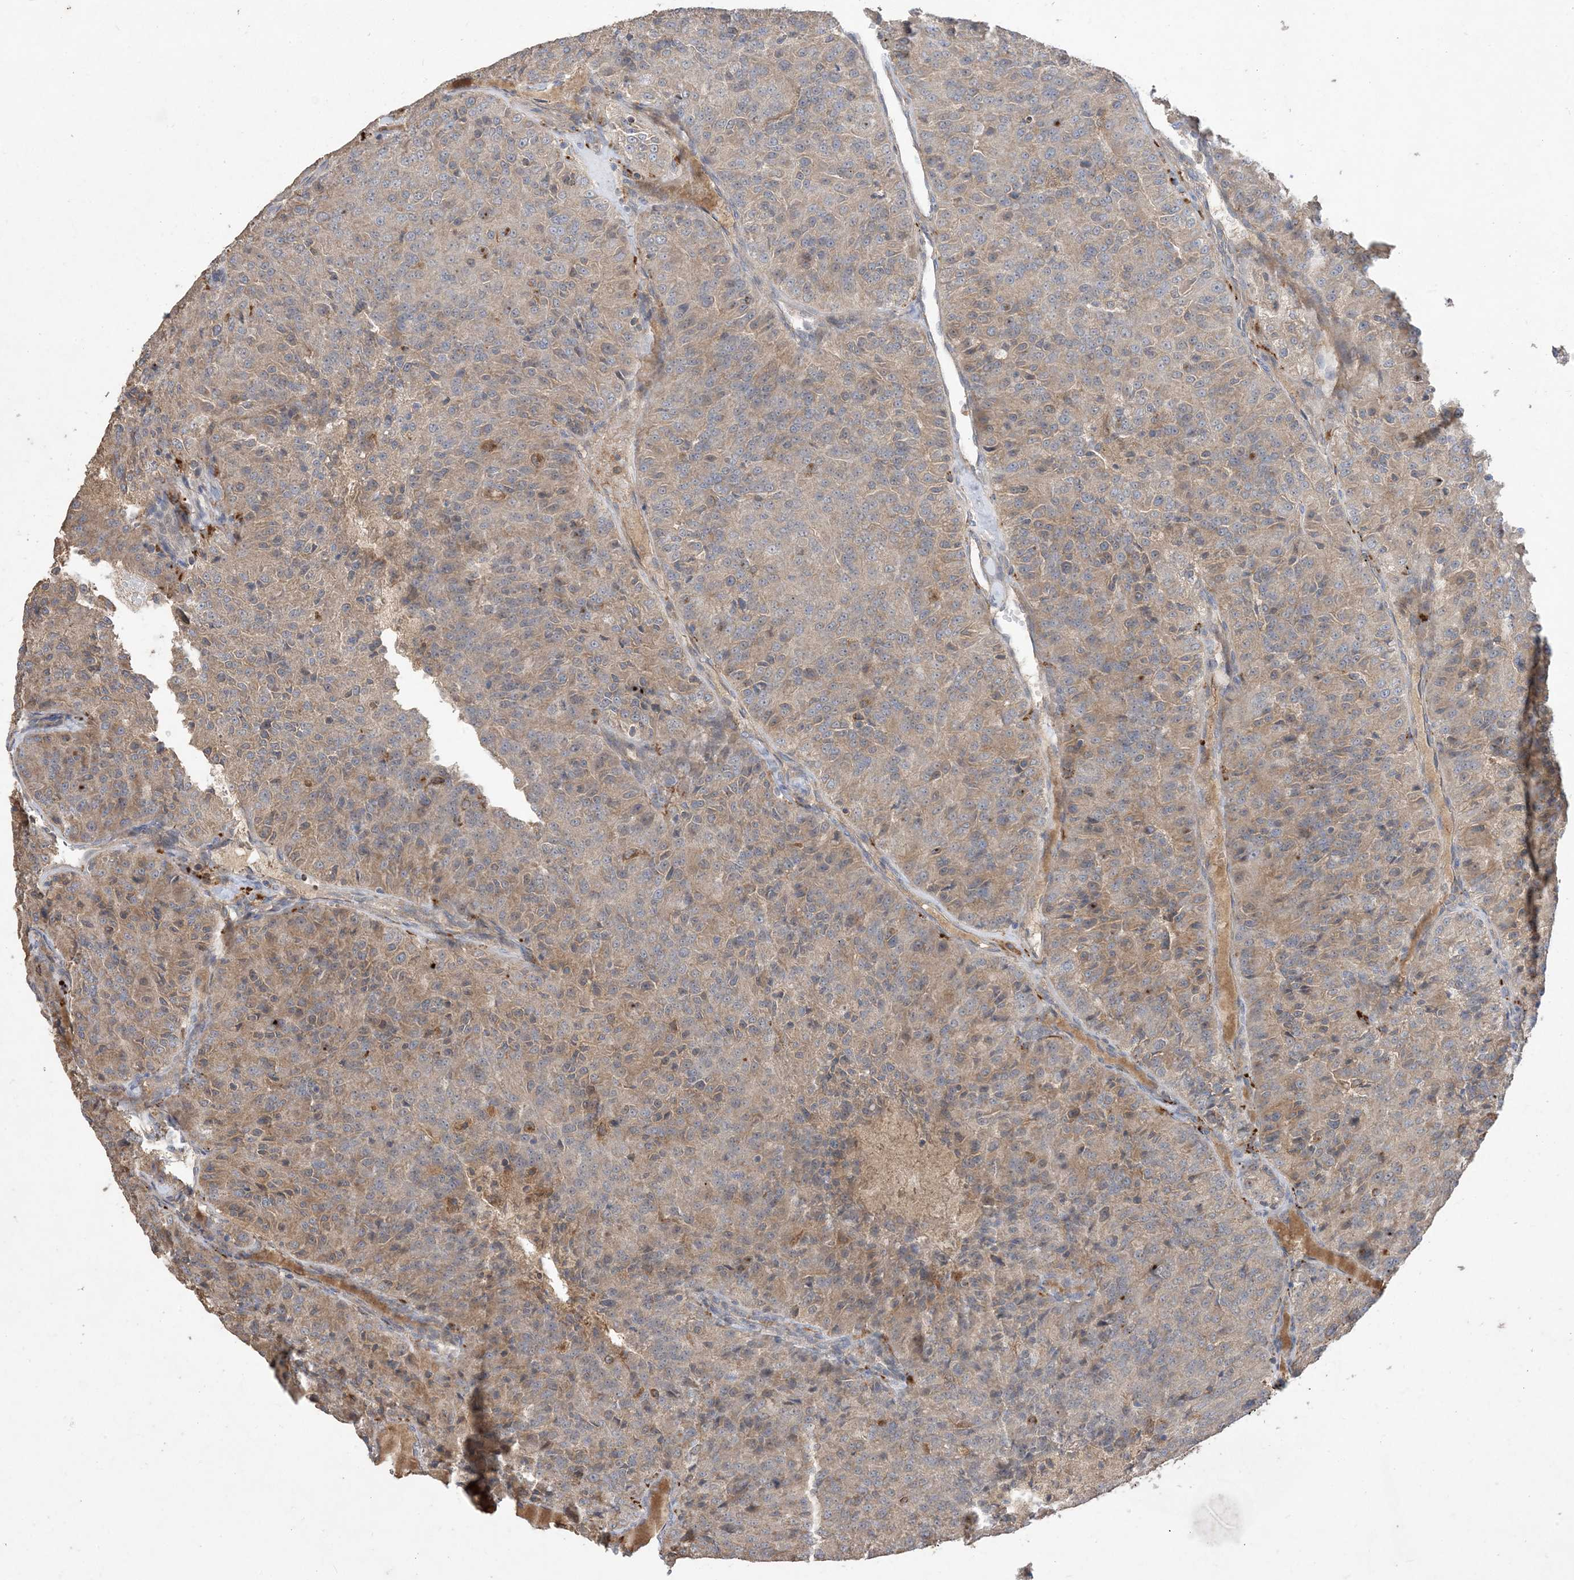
{"staining": {"intensity": "moderate", "quantity": "<25%", "location": "cytoplasmic/membranous"}, "tissue": "renal cancer", "cell_type": "Tumor cells", "image_type": "cancer", "snomed": [{"axis": "morphology", "description": "Adenocarcinoma, NOS"}, {"axis": "topography", "description": "Kidney"}], "caption": "A micrograph of renal cancer (adenocarcinoma) stained for a protein exhibits moderate cytoplasmic/membranous brown staining in tumor cells.", "gene": "MASP2", "patient": {"sex": "female", "age": 63}}